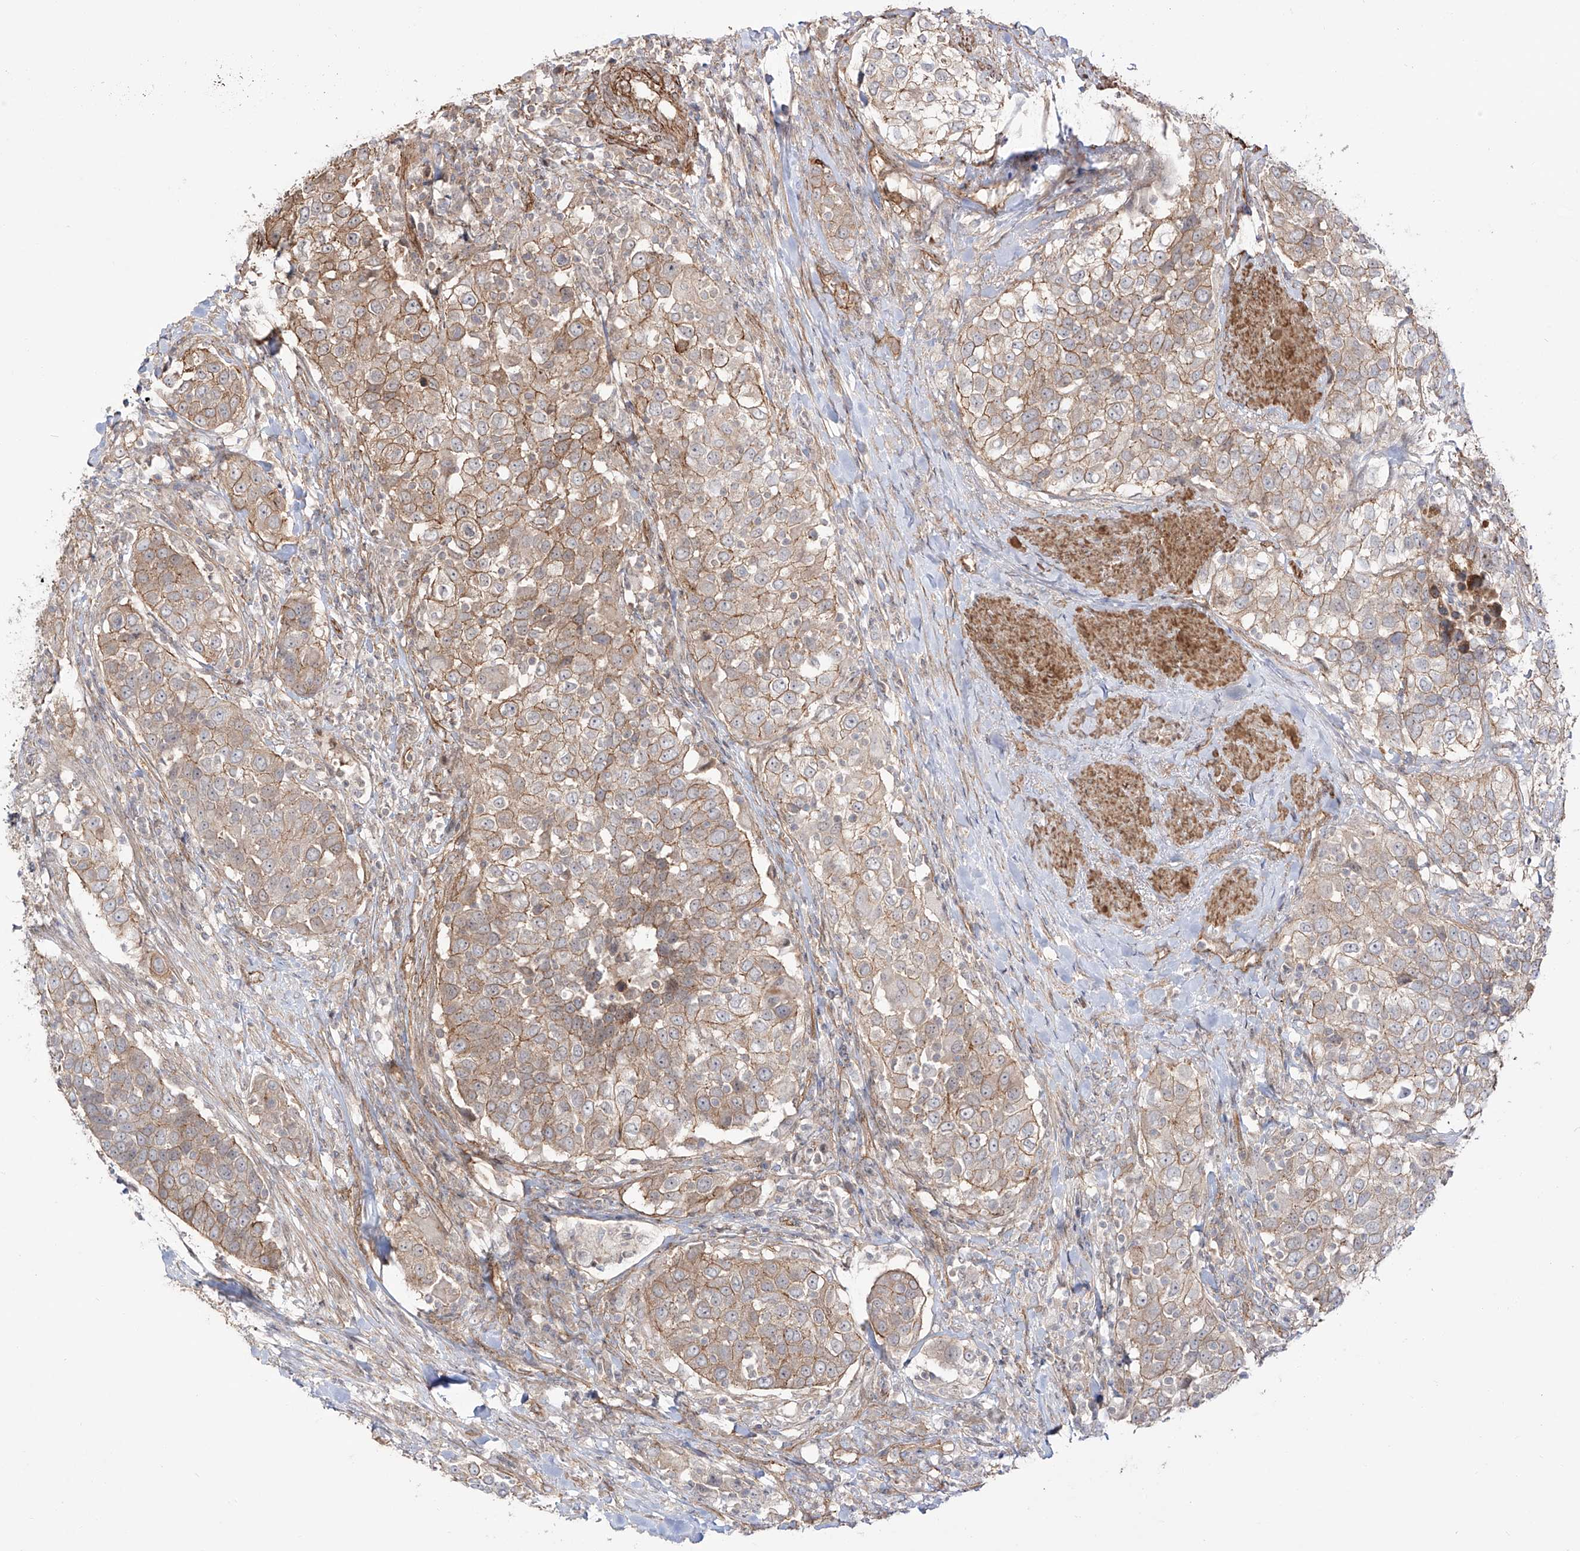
{"staining": {"intensity": "moderate", "quantity": "25%-75%", "location": "cytoplasmic/membranous"}, "tissue": "urothelial cancer", "cell_type": "Tumor cells", "image_type": "cancer", "snomed": [{"axis": "morphology", "description": "Urothelial carcinoma, High grade"}, {"axis": "topography", "description": "Urinary bladder"}], "caption": "Human urothelial cancer stained with a brown dye displays moderate cytoplasmic/membranous positive positivity in about 25%-75% of tumor cells.", "gene": "ZNF180", "patient": {"sex": "female", "age": 80}}